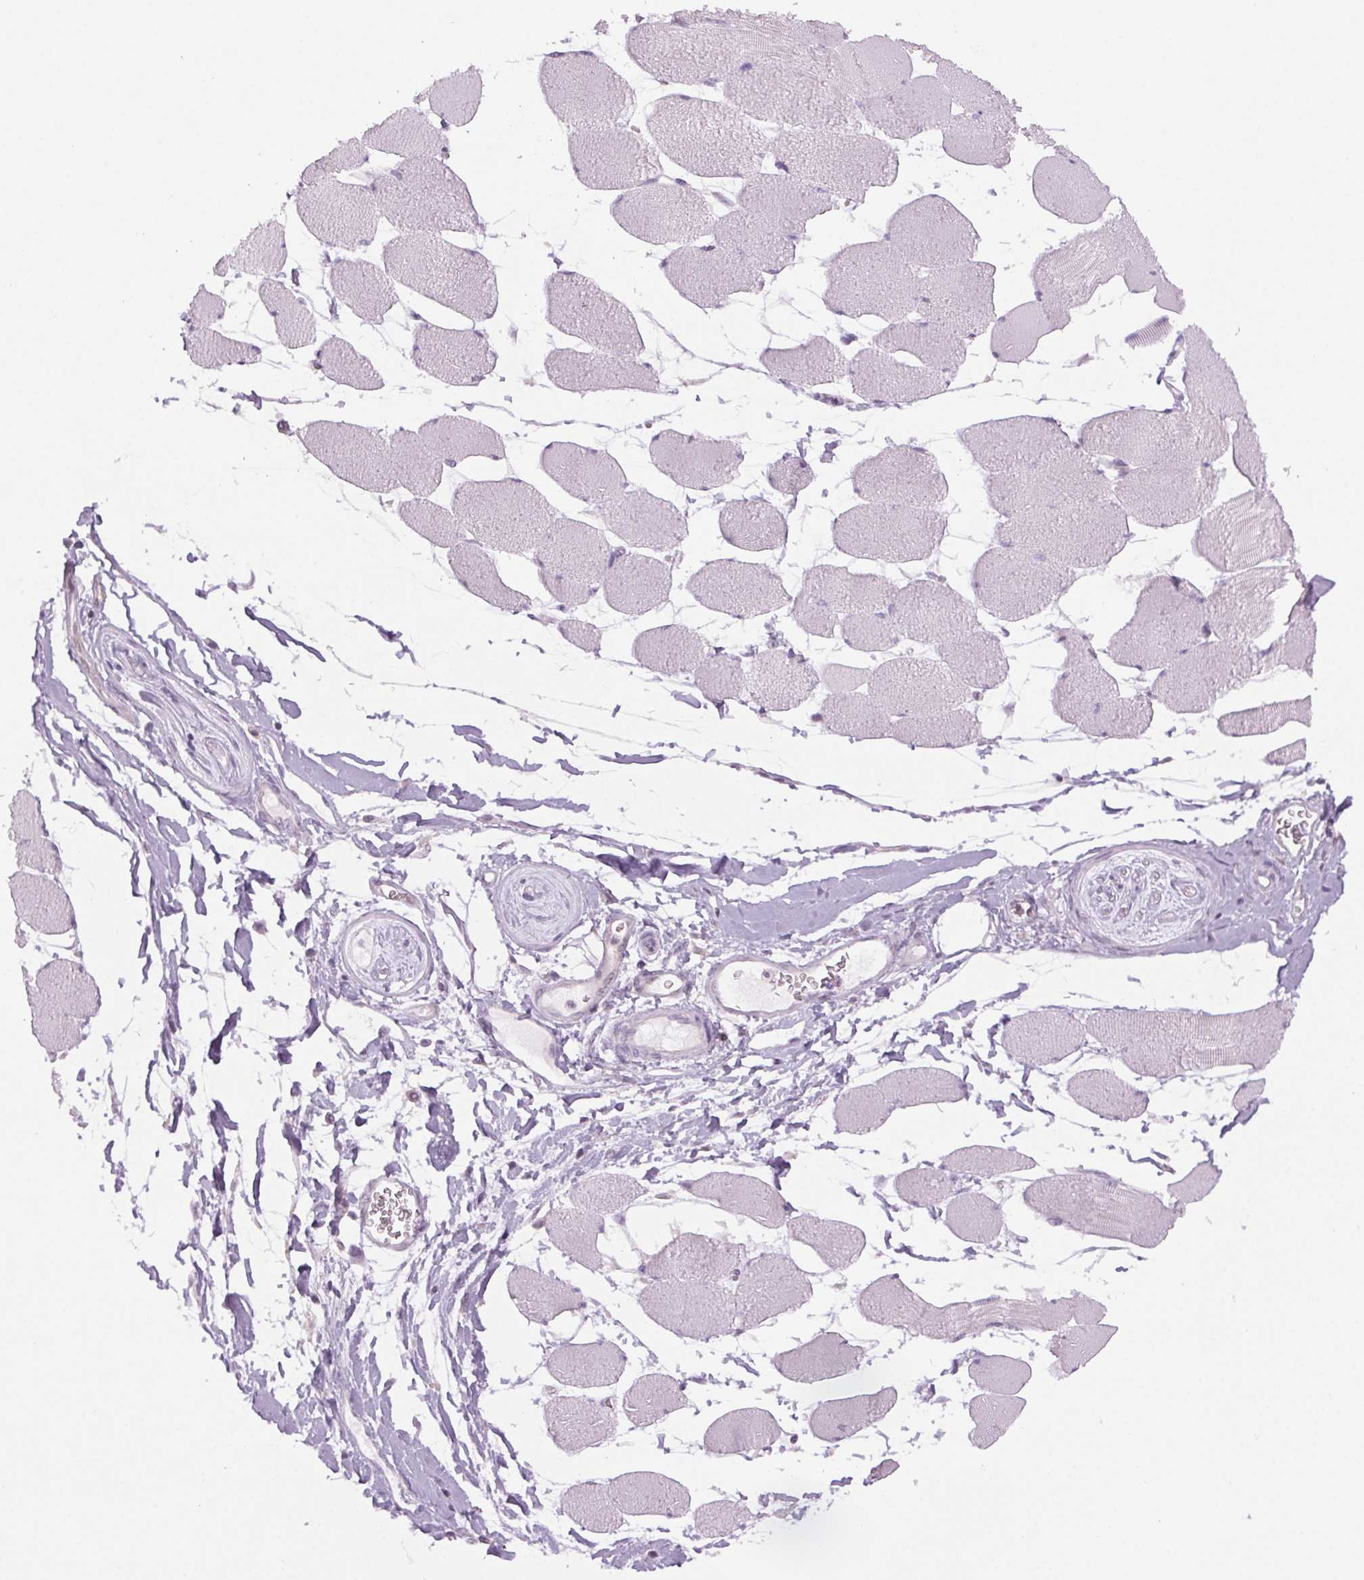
{"staining": {"intensity": "negative", "quantity": "none", "location": "none"}, "tissue": "skeletal muscle", "cell_type": "Myocytes", "image_type": "normal", "snomed": [{"axis": "morphology", "description": "Normal tissue, NOS"}, {"axis": "topography", "description": "Skeletal muscle"}], "caption": "Immunohistochemistry of normal human skeletal muscle exhibits no expression in myocytes. (Immunohistochemistry (ihc), brightfield microscopy, high magnification).", "gene": "SLC6A19", "patient": {"sex": "female", "age": 75}}